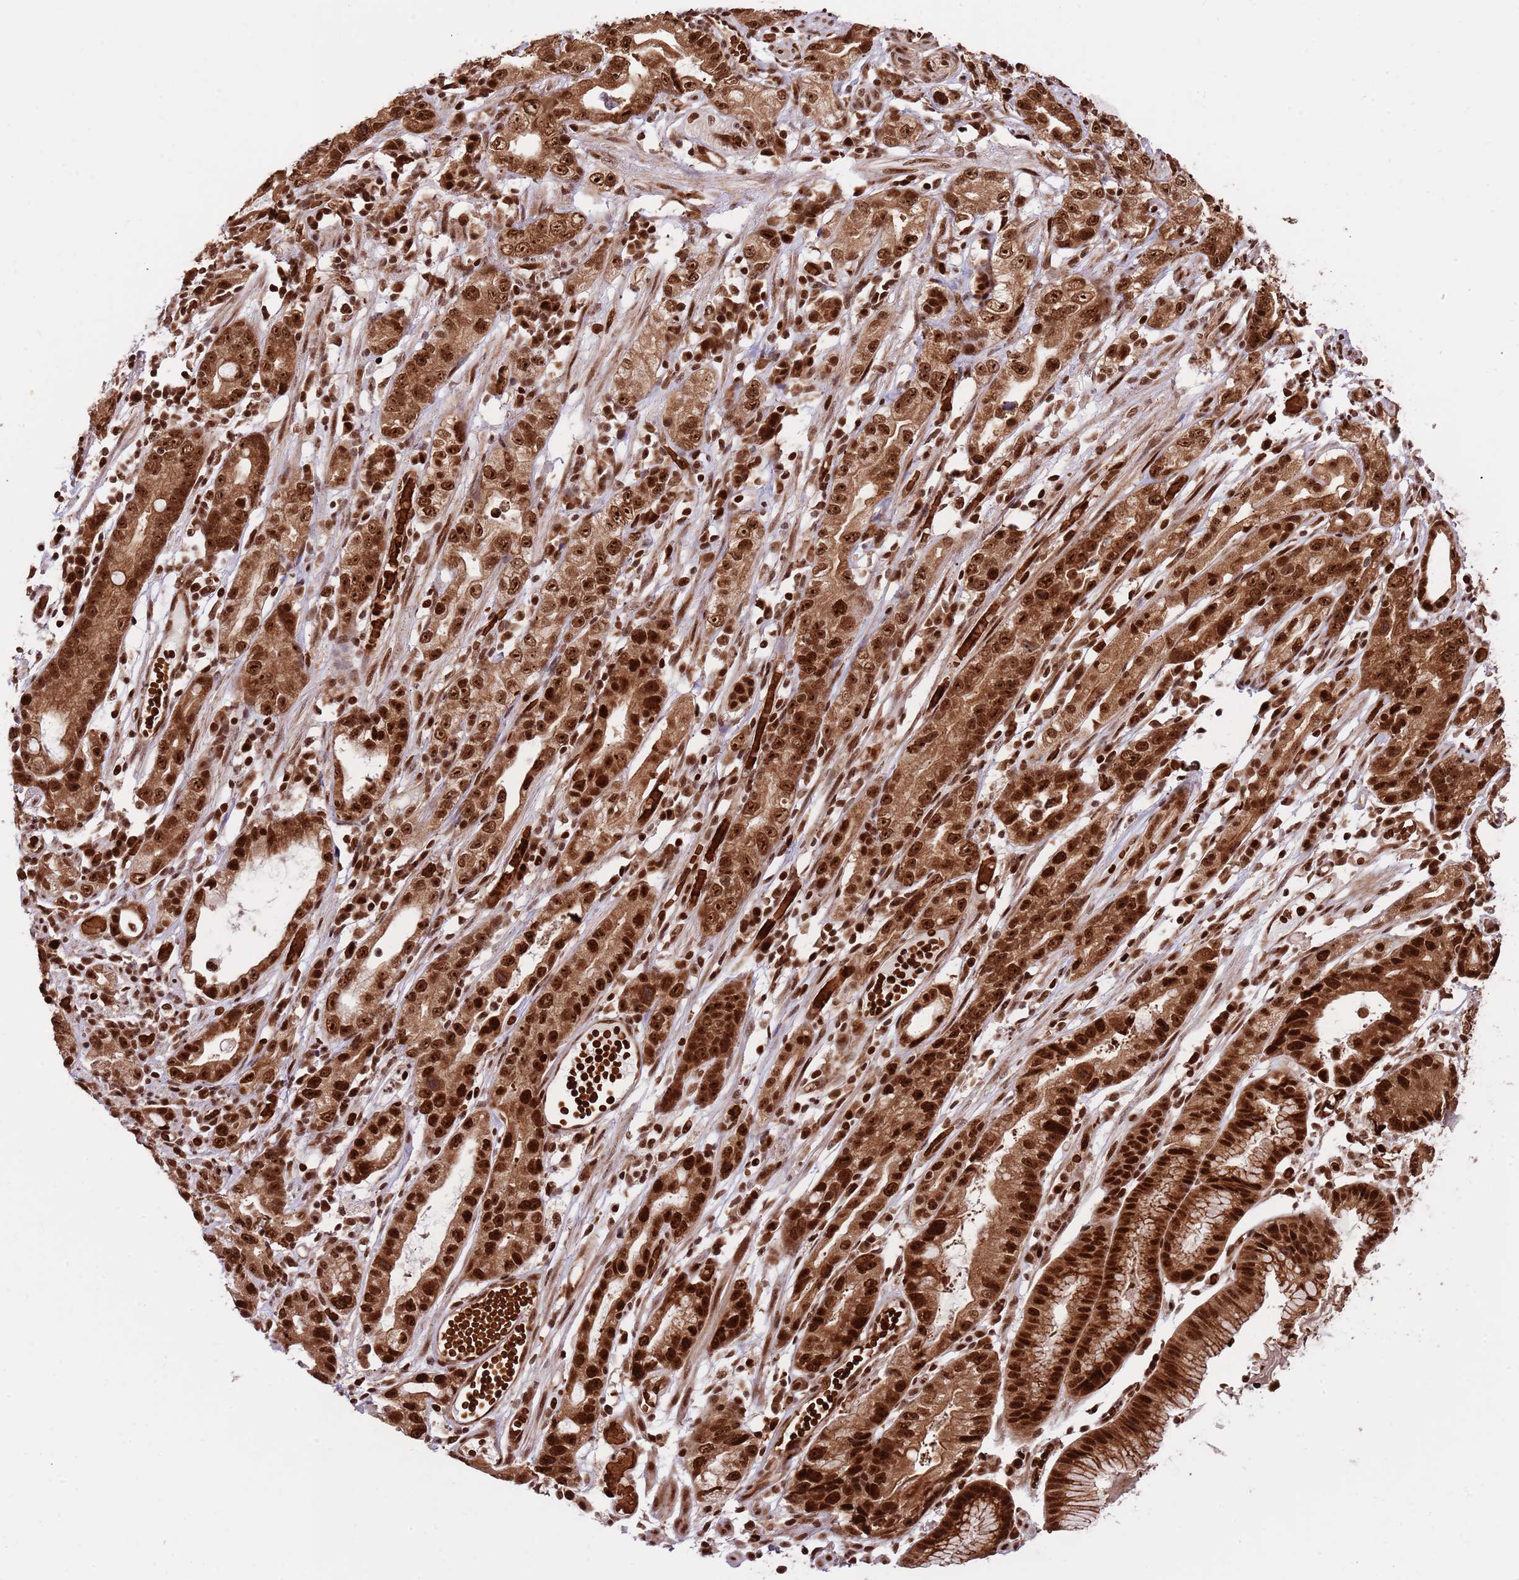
{"staining": {"intensity": "strong", "quantity": ">75%", "location": "cytoplasmic/membranous,nuclear"}, "tissue": "stomach cancer", "cell_type": "Tumor cells", "image_type": "cancer", "snomed": [{"axis": "morphology", "description": "Adenocarcinoma, NOS"}, {"axis": "topography", "description": "Stomach"}], "caption": "High-magnification brightfield microscopy of adenocarcinoma (stomach) stained with DAB (3,3'-diaminobenzidine) (brown) and counterstained with hematoxylin (blue). tumor cells exhibit strong cytoplasmic/membranous and nuclear expression is present in approximately>75% of cells.", "gene": "RIF1", "patient": {"sex": "male", "age": 55}}